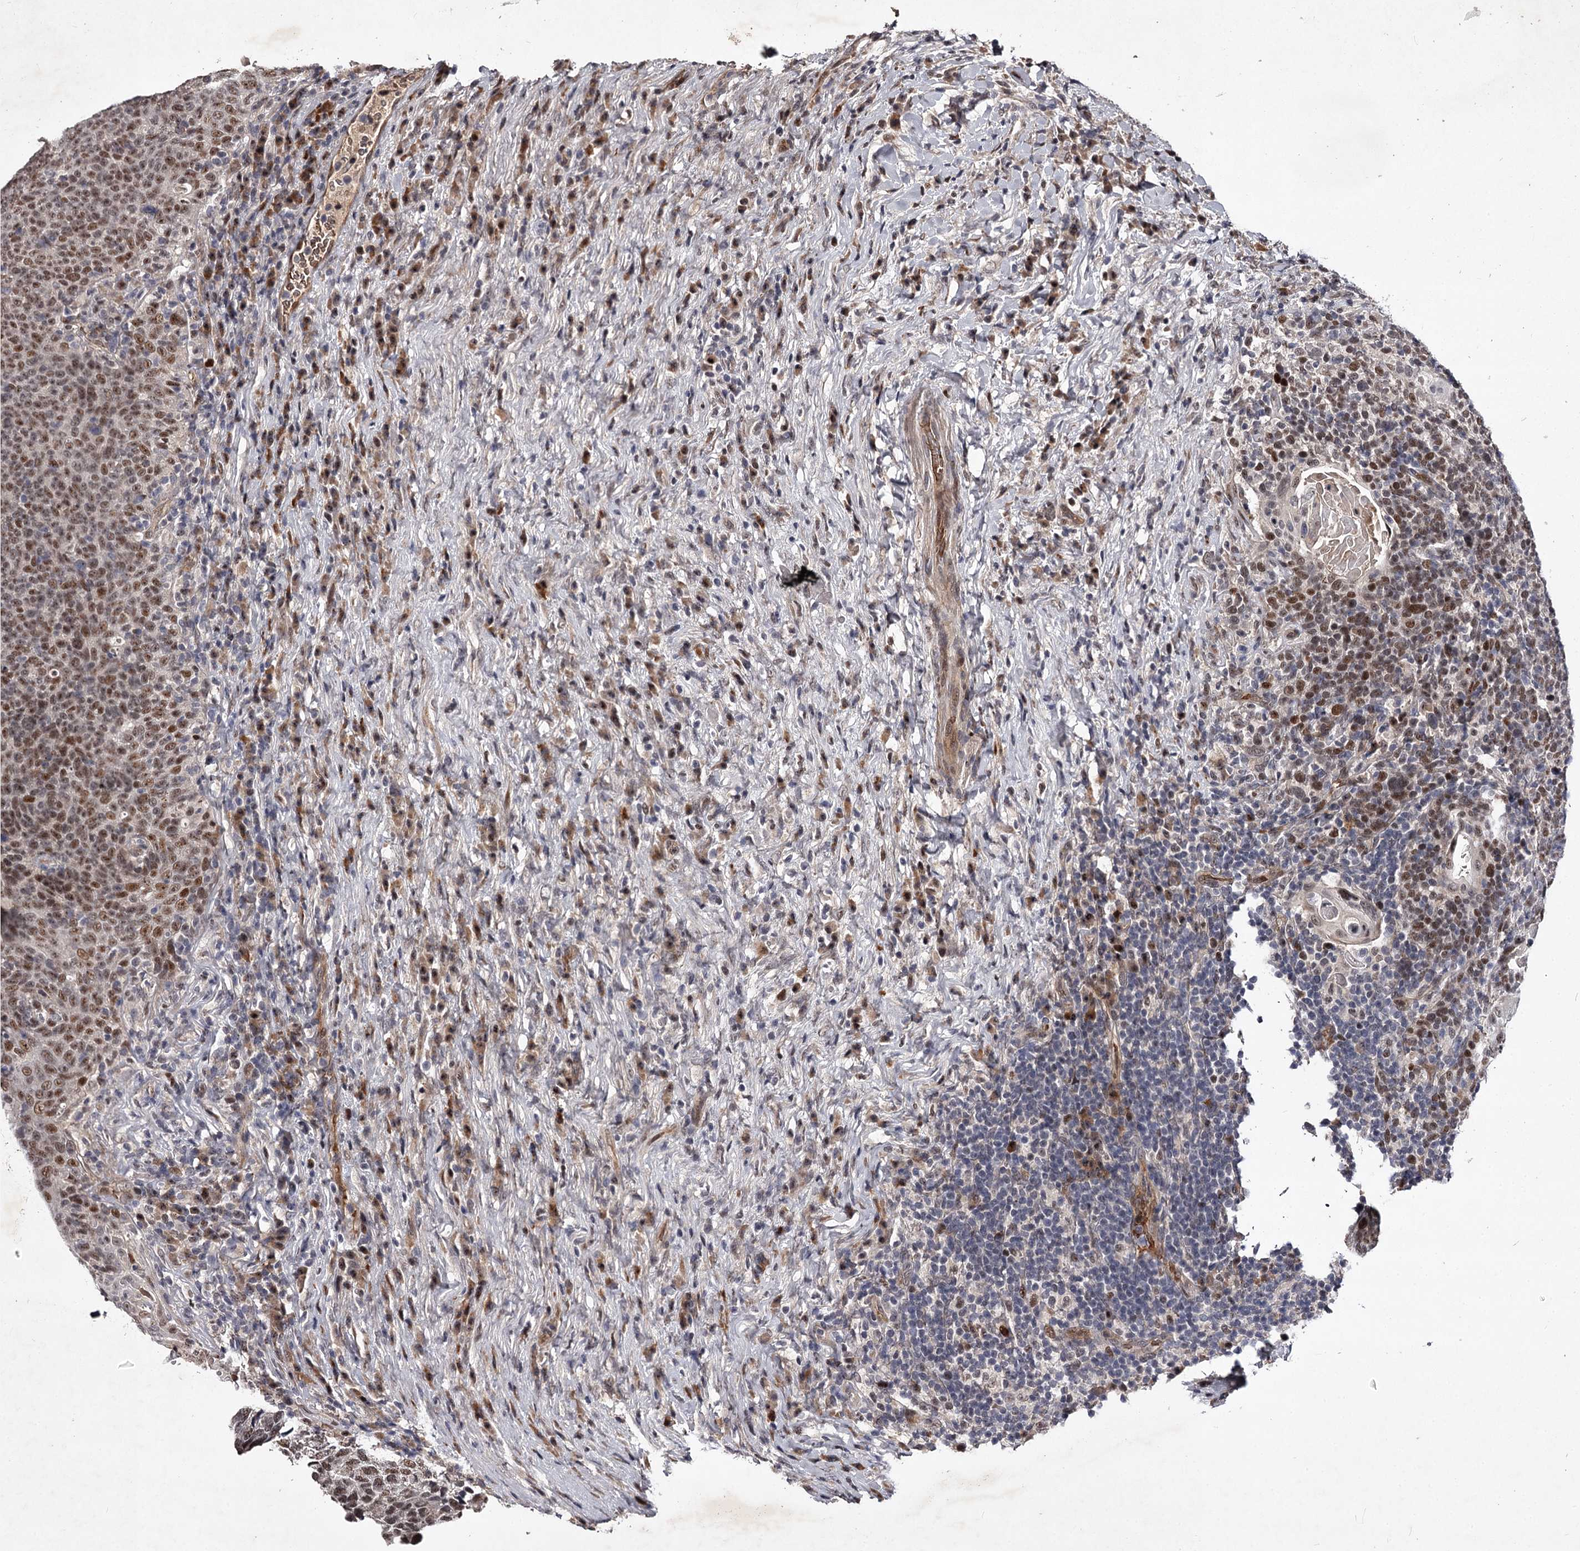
{"staining": {"intensity": "moderate", "quantity": ">75%", "location": "nuclear"}, "tissue": "head and neck cancer", "cell_type": "Tumor cells", "image_type": "cancer", "snomed": [{"axis": "morphology", "description": "Squamous cell carcinoma, NOS"}, {"axis": "morphology", "description": "Squamous cell carcinoma, metastatic, NOS"}, {"axis": "topography", "description": "Lymph node"}, {"axis": "topography", "description": "Head-Neck"}], "caption": "Immunohistochemistry histopathology image of head and neck metastatic squamous cell carcinoma stained for a protein (brown), which exhibits medium levels of moderate nuclear positivity in about >75% of tumor cells.", "gene": "RNF44", "patient": {"sex": "male", "age": 62}}